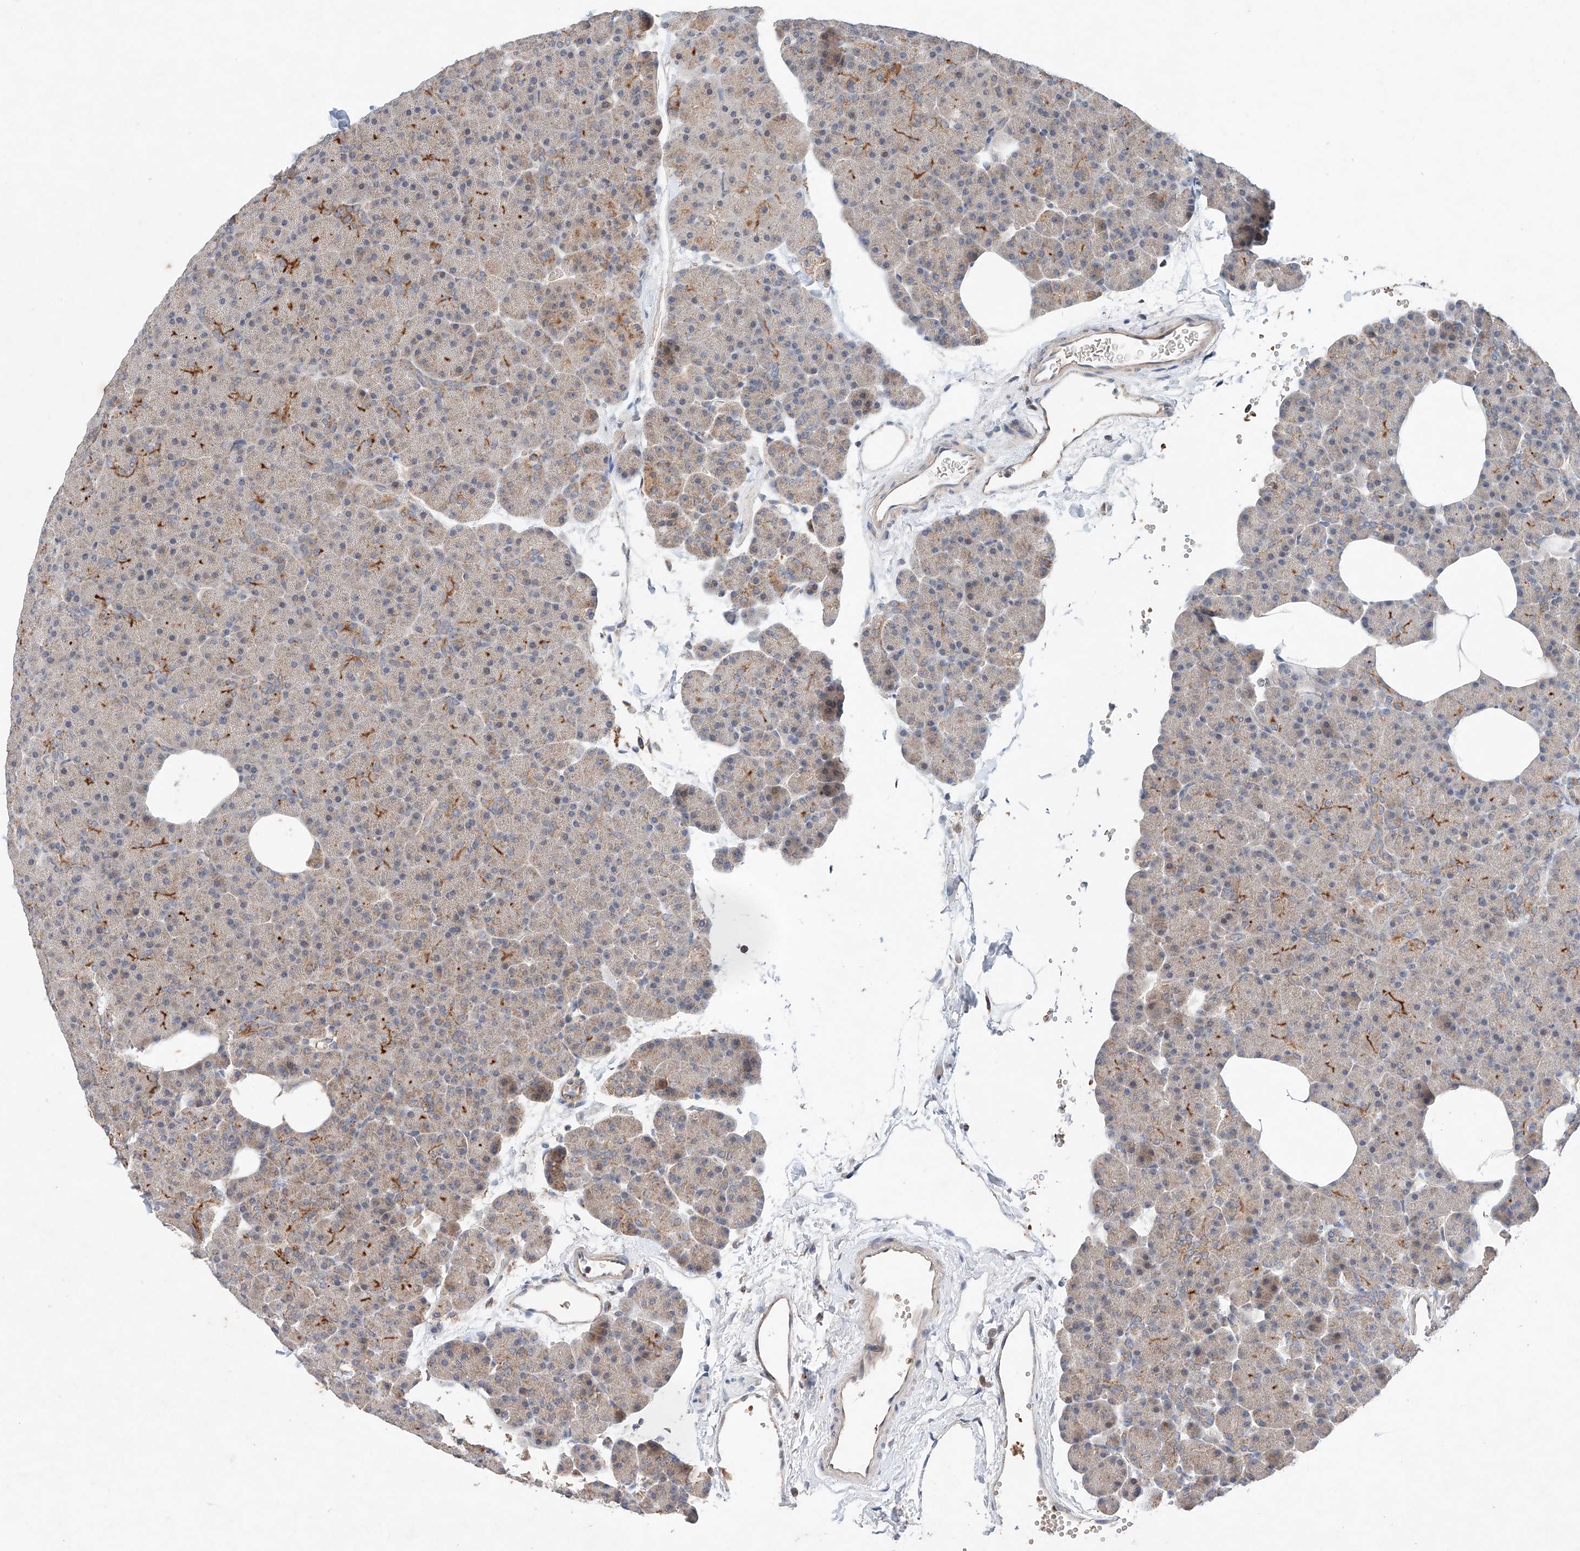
{"staining": {"intensity": "moderate", "quantity": "<25%", "location": "cytoplasmic/membranous"}, "tissue": "pancreas", "cell_type": "Exocrine glandular cells", "image_type": "normal", "snomed": [{"axis": "morphology", "description": "Normal tissue, NOS"}, {"axis": "morphology", "description": "Carcinoid, malignant, NOS"}, {"axis": "topography", "description": "Pancreas"}], "caption": "High-magnification brightfield microscopy of normal pancreas stained with DAB (3,3'-diaminobenzidine) (brown) and counterstained with hematoxylin (blue). exocrine glandular cells exhibit moderate cytoplasmic/membranous positivity is seen in approximately<25% of cells. The staining was performed using DAB, with brown indicating positive protein expression. Nuclei are stained blue with hematoxylin.", "gene": "FASTK", "patient": {"sex": "female", "age": 35}}